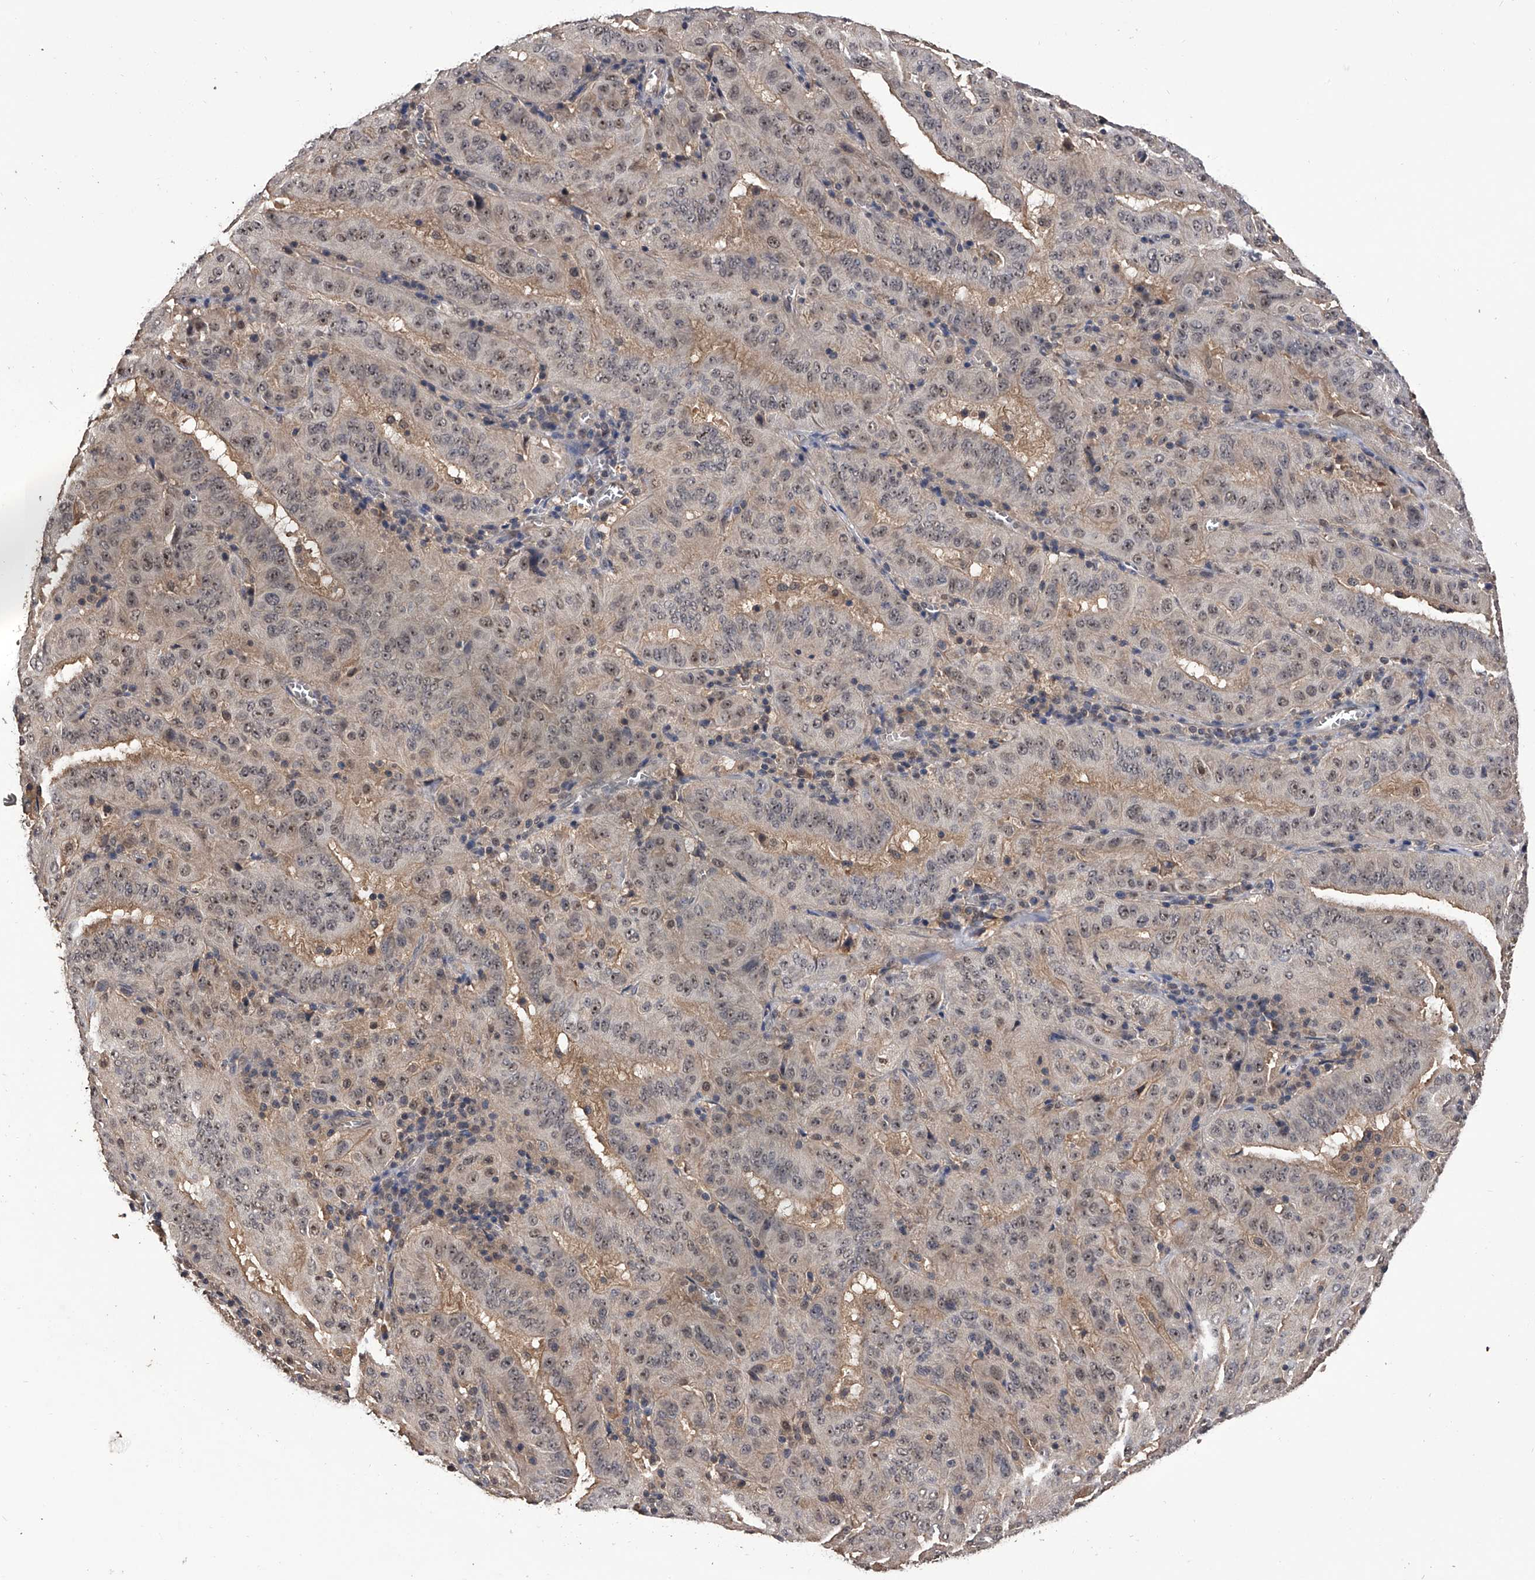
{"staining": {"intensity": "weak", "quantity": "25%-75%", "location": "nuclear"}, "tissue": "pancreatic cancer", "cell_type": "Tumor cells", "image_type": "cancer", "snomed": [{"axis": "morphology", "description": "Adenocarcinoma, NOS"}, {"axis": "topography", "description": "Pancreas"}], "caption": "About 25%-75% of tumor cells in pancreatic cancer (adenocarcinoma) demonstrate weak nuclear protein staining as visualized by brown immunohistochemical staining.", "gene": "EFCAB7", "patient": {"sex": "male", "age": 63}}